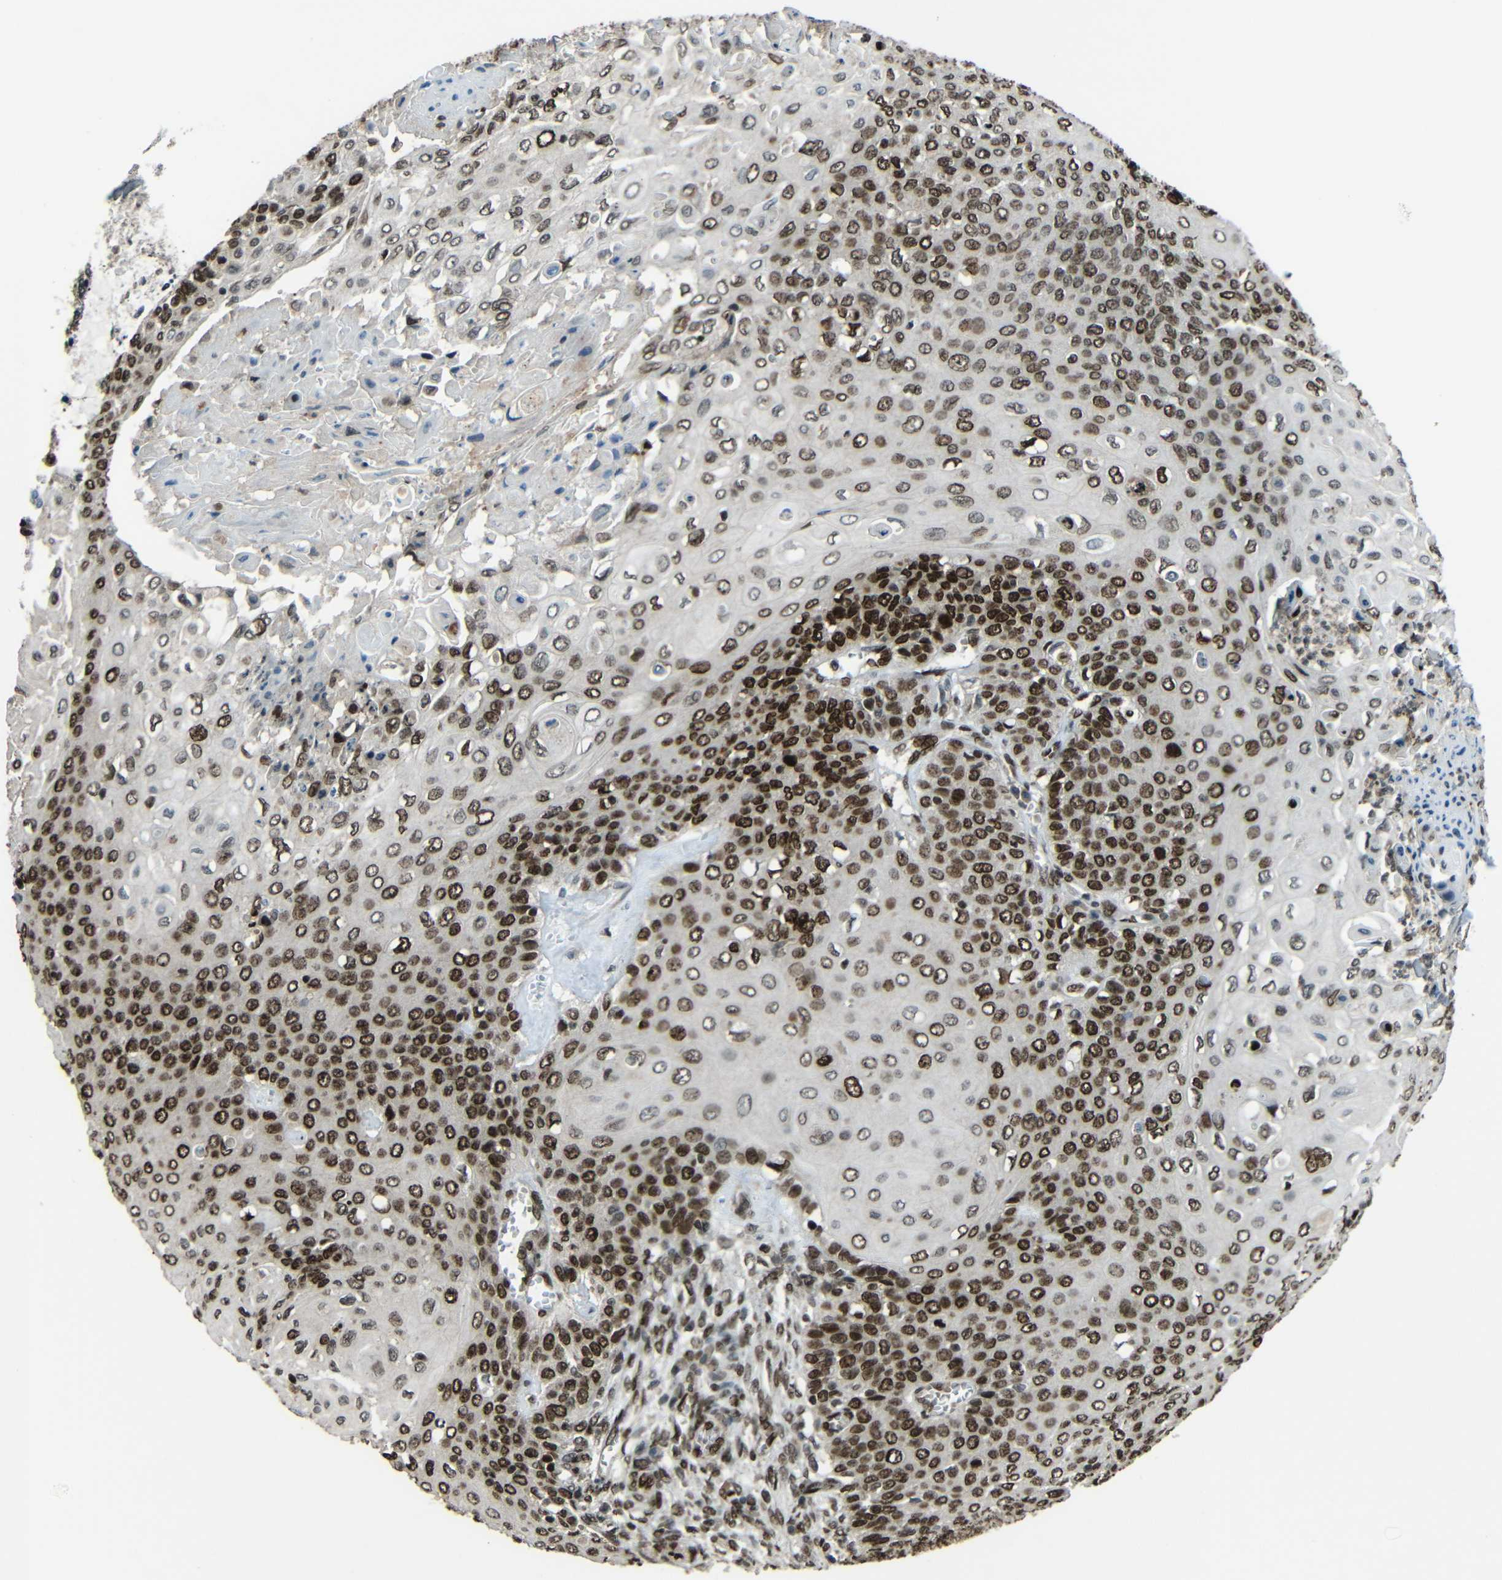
{"staining": {"intensity": "strong", "quantity": ">75%", "location": "nuclear"}, "tissue": "cervical cancer", "cell_type": "Tumor cells", "image_type": "cancer", "snomed": [{"axis": "morphology", "description": "Squamous cell carcinoma, NOS"}, {"axis": "topography", "description": "Cervix"}], "caption": "Immunohistochemistry image of neoplastic tissue: human cervical cancer stained using IHC displays high levels of strong protein expression localized specifically in the nuclear of tumor cells, appearing as a nuclear brown color.", "gene": "PSIP1", "patient": {"sex": "female", "age": 39}}